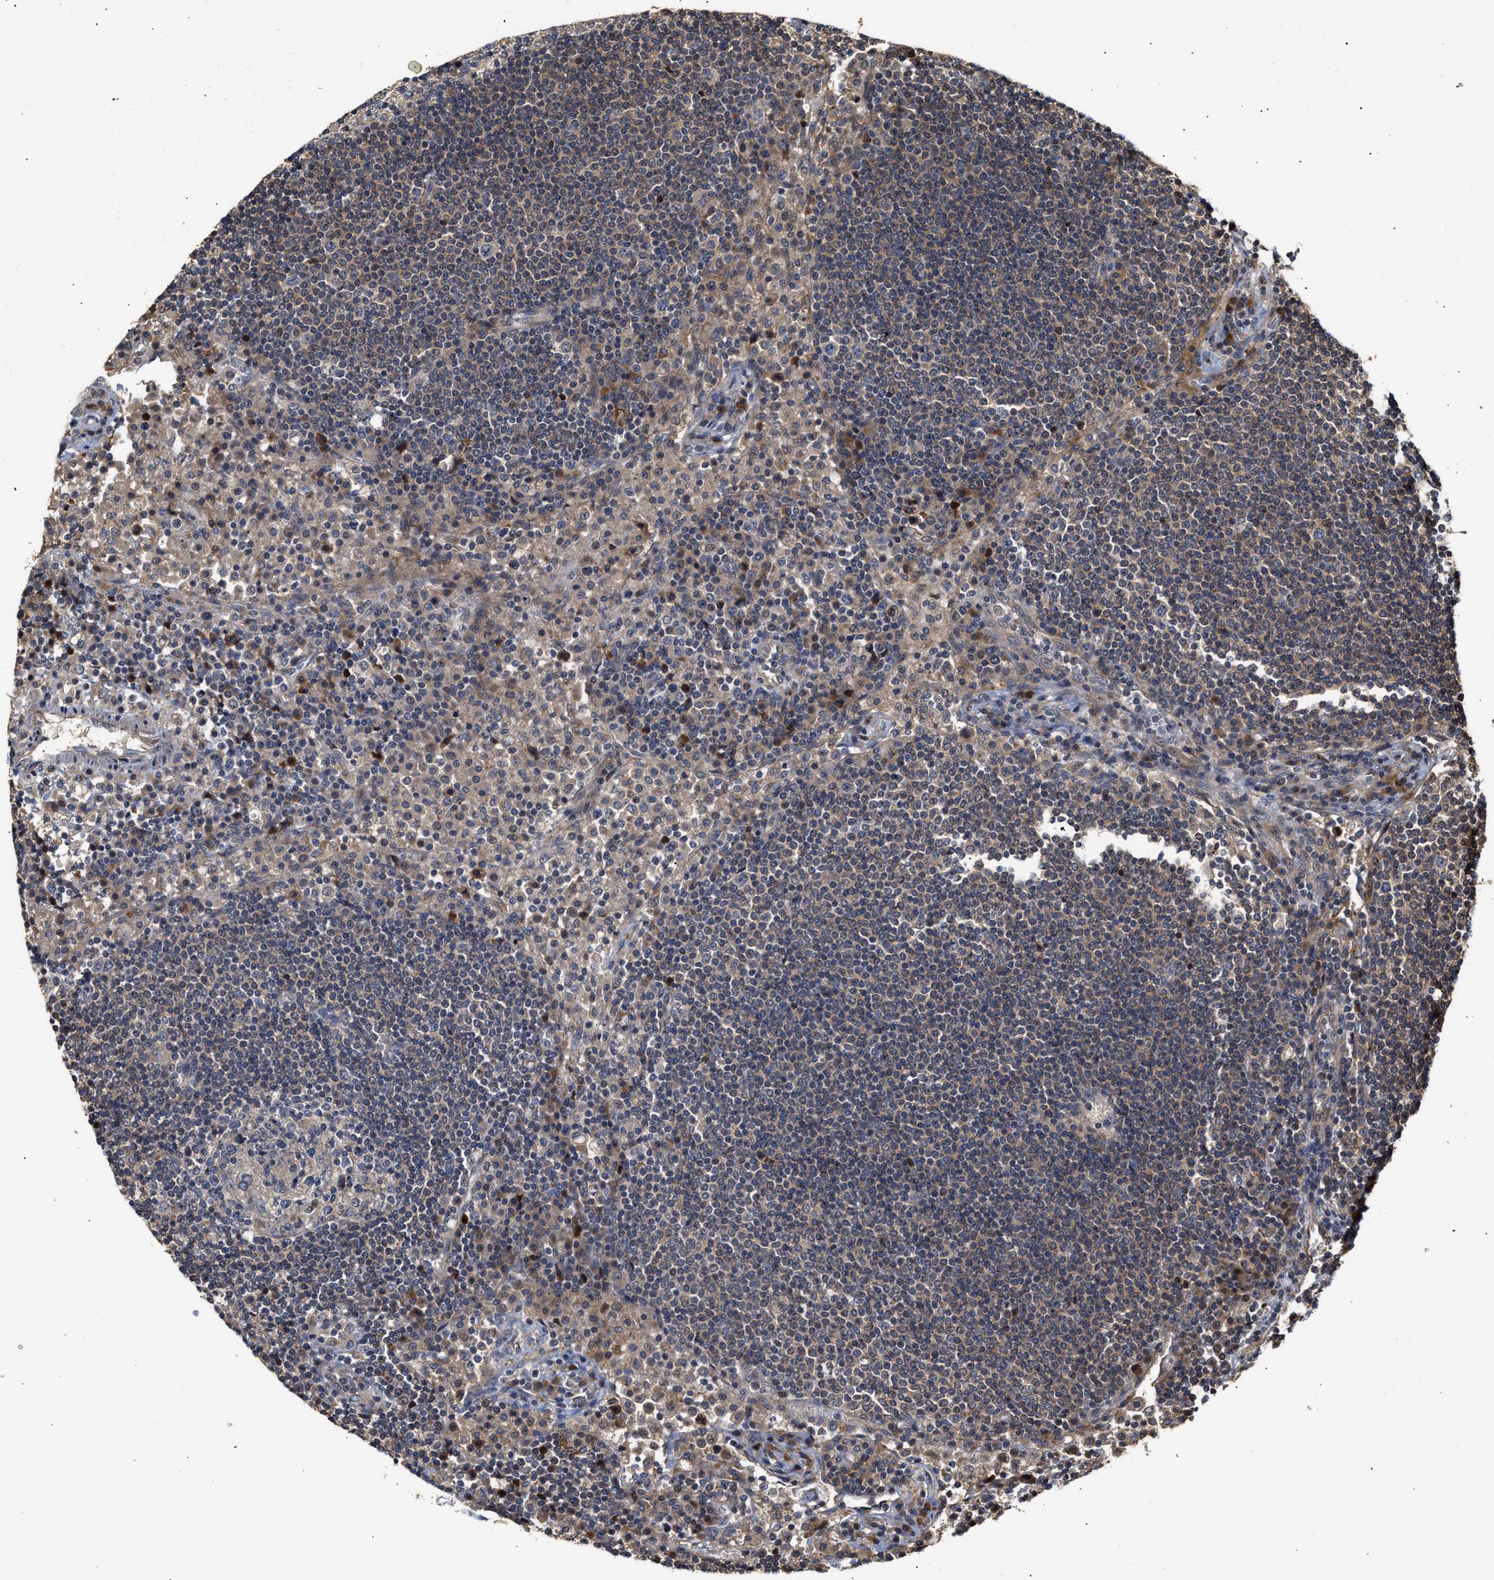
{"staining": {"intensity": "weak", "quantity": "25%-75%", "location": "cytoplasmic/membranous"}, "tissue": "lymph node", "cell_type": "Germinal center cells", "image_type": "normal", "snomed": [{"axis": "morphology", "description": "Normal tissue, NOS"}, {"axis": "topography", "description": "Lymph node"}], "caption": "Protein expression analysis of unremarkable lymph node demonstrates weak cytoplasmic/membranous staining in about 25%-75% of germinal center cells.", "gene": "CLIP2", "patient": {"sex": "female", "age": 53}}